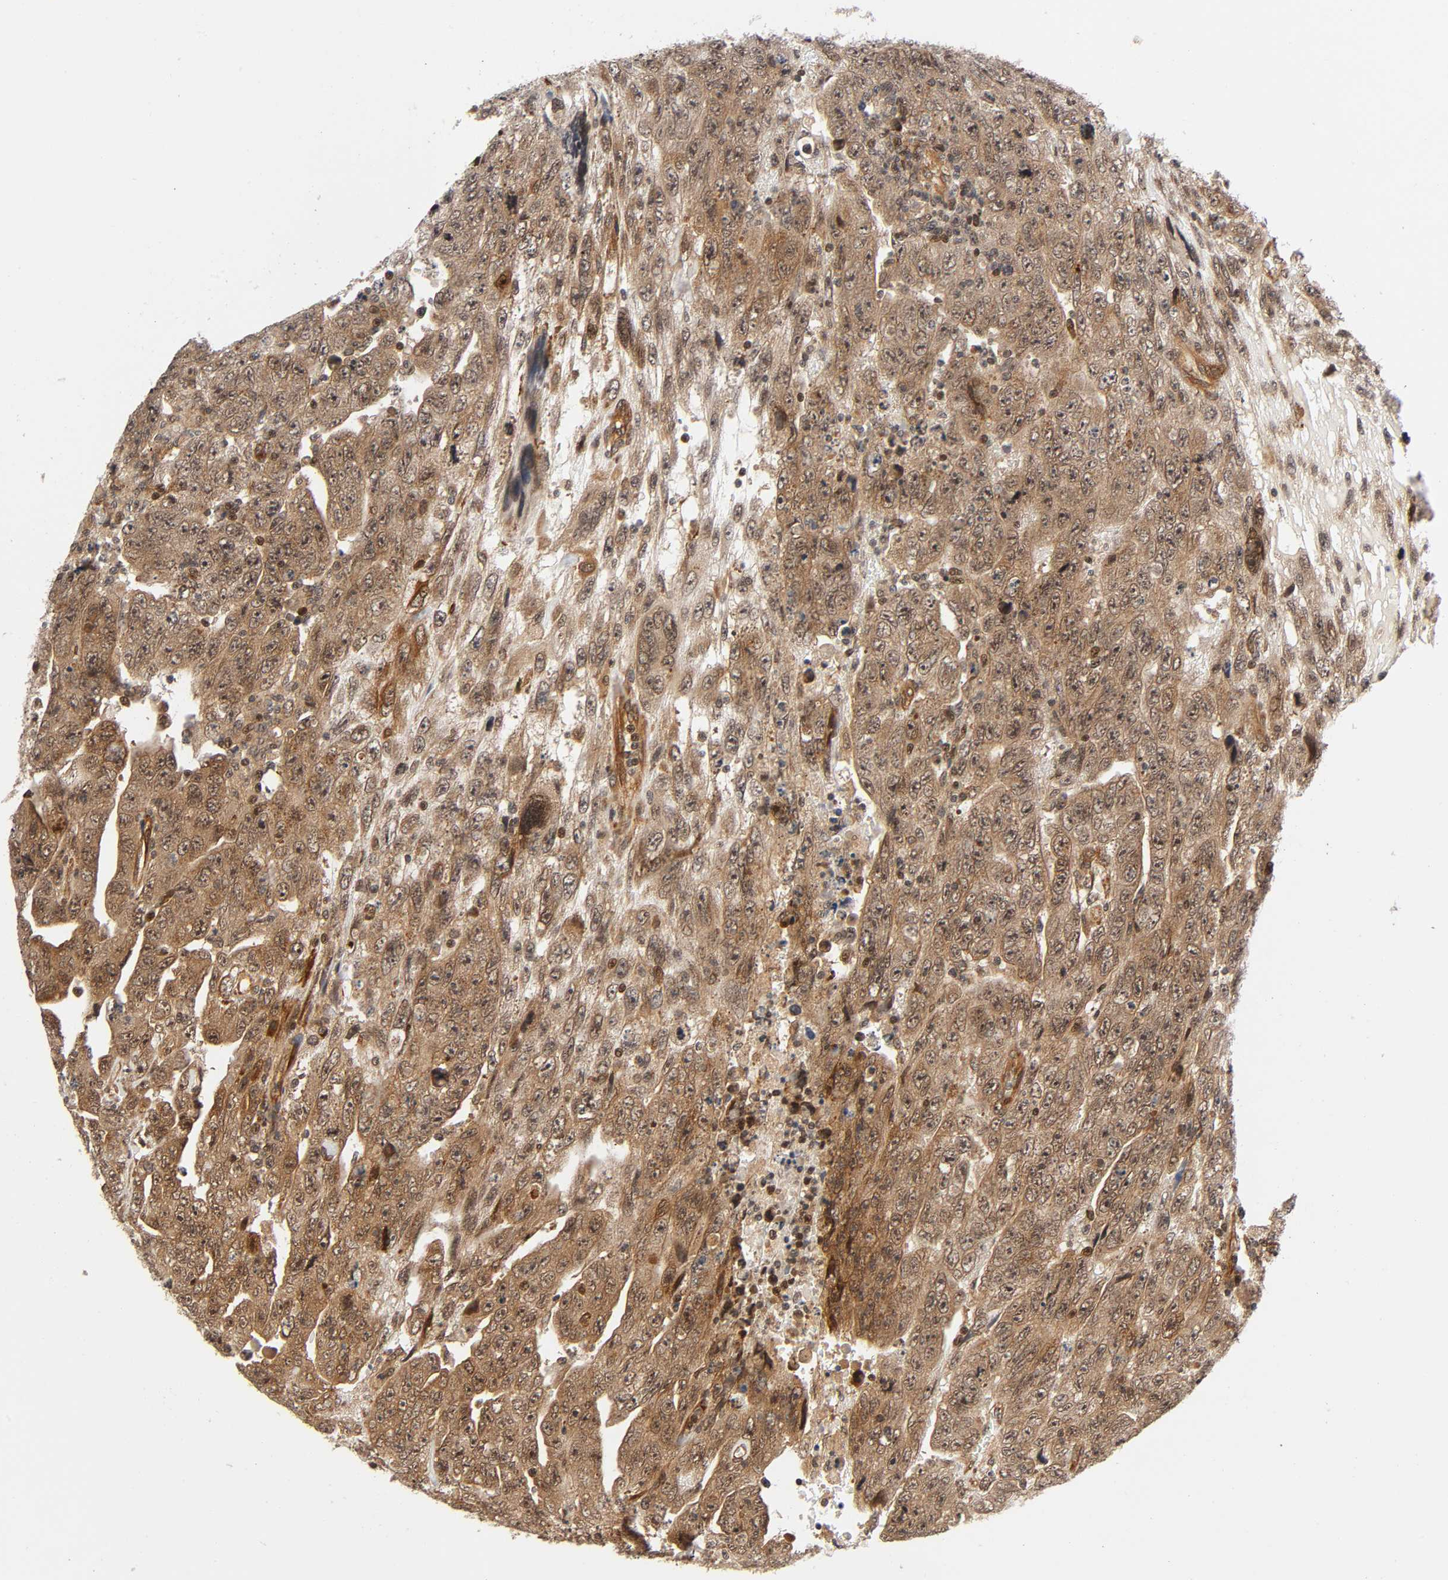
{"staining": {"intensity": "moderate", "quantity": ">75%", "location": "cytoplasmic/membranous,nuclear"}, "tissue": "testis cancer", "cell_type": "Tumor cells", "image_type": "cancer", "snomed": [{"axis": "morphology", "description": "Carcinoma, Embryonal, NOS"}, {"axis": "topography", "description": "Testis"}], "caption": "High-magnification brightfield microscopy of embryonal carcinoma (testis) stained with DAB (3,3'-diaminobenzidine) (brown) and counterstained with hematoxylin (blue). tumor cells exhibit moderate cytoplasmic/membranous and nuclear expression is identified in approximately>75% of cells.", "gene": "IQCJ-SCHIP1", "patient": {"sex": "male", "age": 28}}